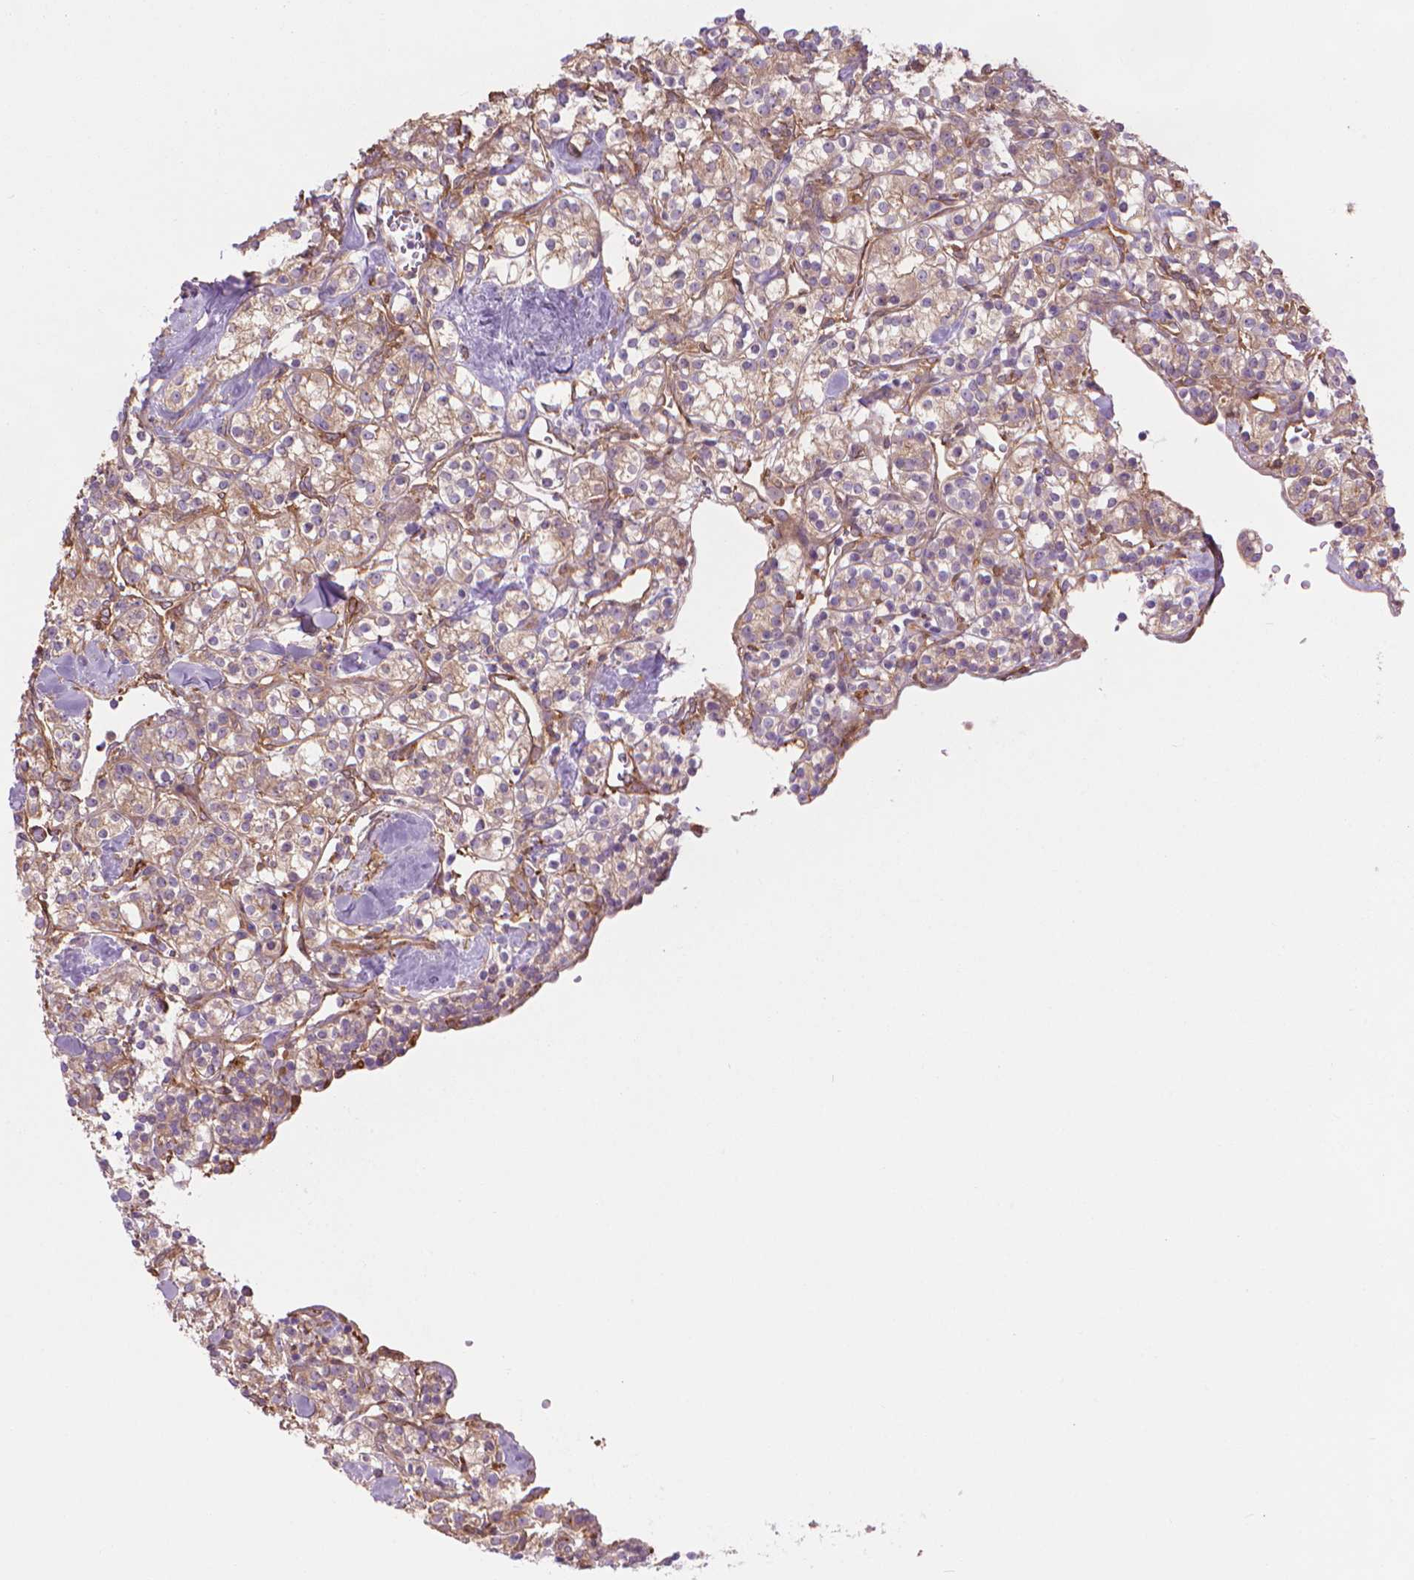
{"staining": {"intensity": "weak", "quantity": "25%-75%", "location": "cytoplasmic/membranous"}, "tissue": "renal cancer", "cell_type": "Tumor cells", "image_type": "cancer", "snomed": [{"axis": "morphology", "description": "Adenocarcinoma, NOS"}, {"axis": "topography", "description": "Kidney"}], "caption": "Immunohistochemical staining of renal adenocarcinoma reveals low levels of weak cytoplasmic/membranous staining in approximately 25%-75% of tumor cells. (DAB (3,3'-diaminobenzidine) = brown stain, brightfield microscopy at high magnification).", "gene": "CORO1B", "patient": {"sex": "male", "age": 77}}